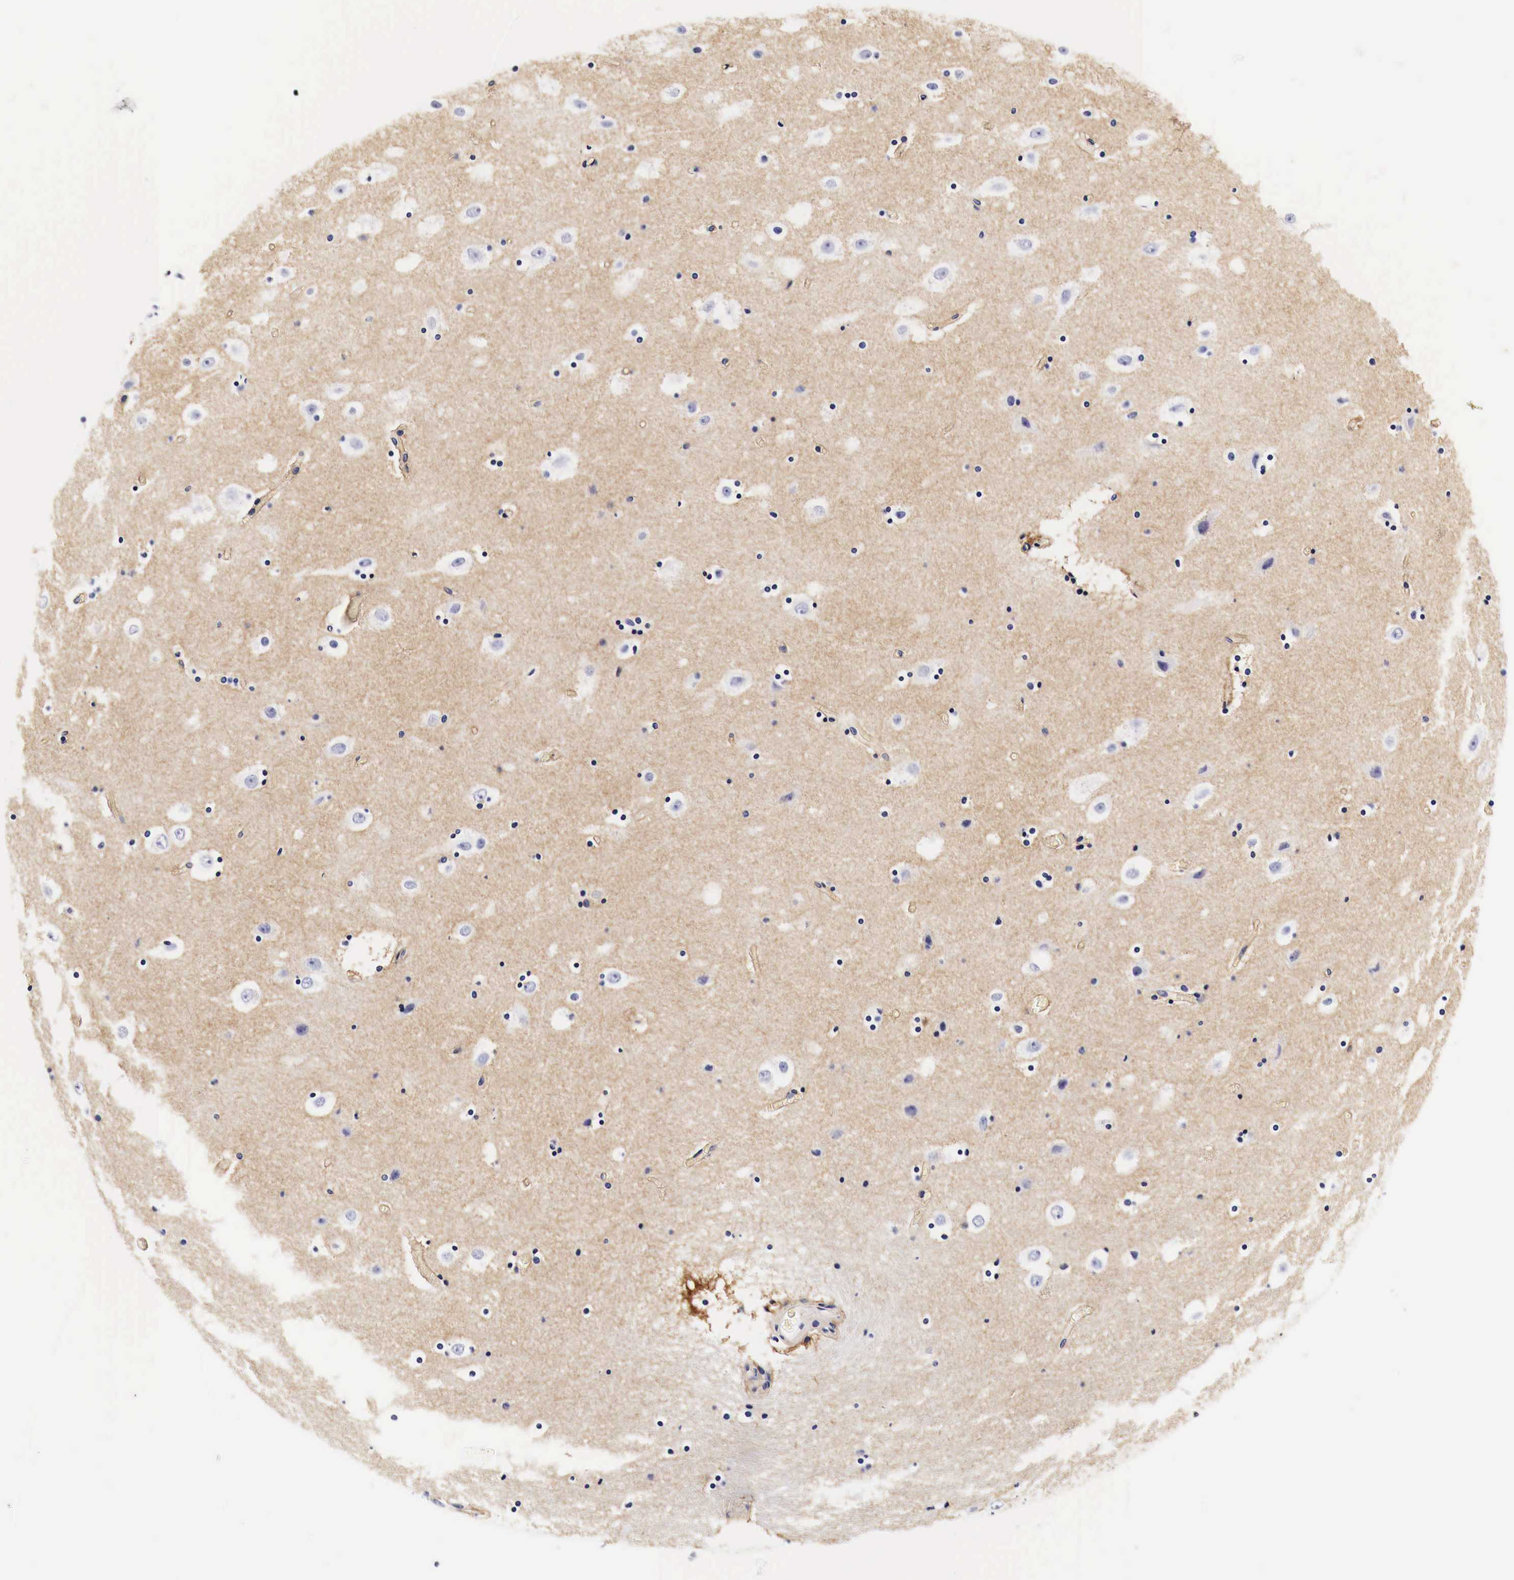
{"staining": {"intensity": "moderate", "quantity": "25%-75%", "location": "cytoplasmic/membranous"}, "tissue": "hippocampus", "cell_type": "Glial cells", "image_type": "normal", "snomed": [{"axis": "morphology", "description": "Normal tissue, NOS"}, {"axis": "topography", "description": "Hippocampus"}], "caption": "Brown immunohistochemical staining in normal hippocampus reveals moderate cytoplasmic/membranous positivity in approximately 25%-75% of glial cells. The staining was performed using DAB, with brown indicating positive protein expression. Nuclei are stained blue with hematoxylin.", "gene": "EGFR", "patient": {"sex": "male", "age": 45}}